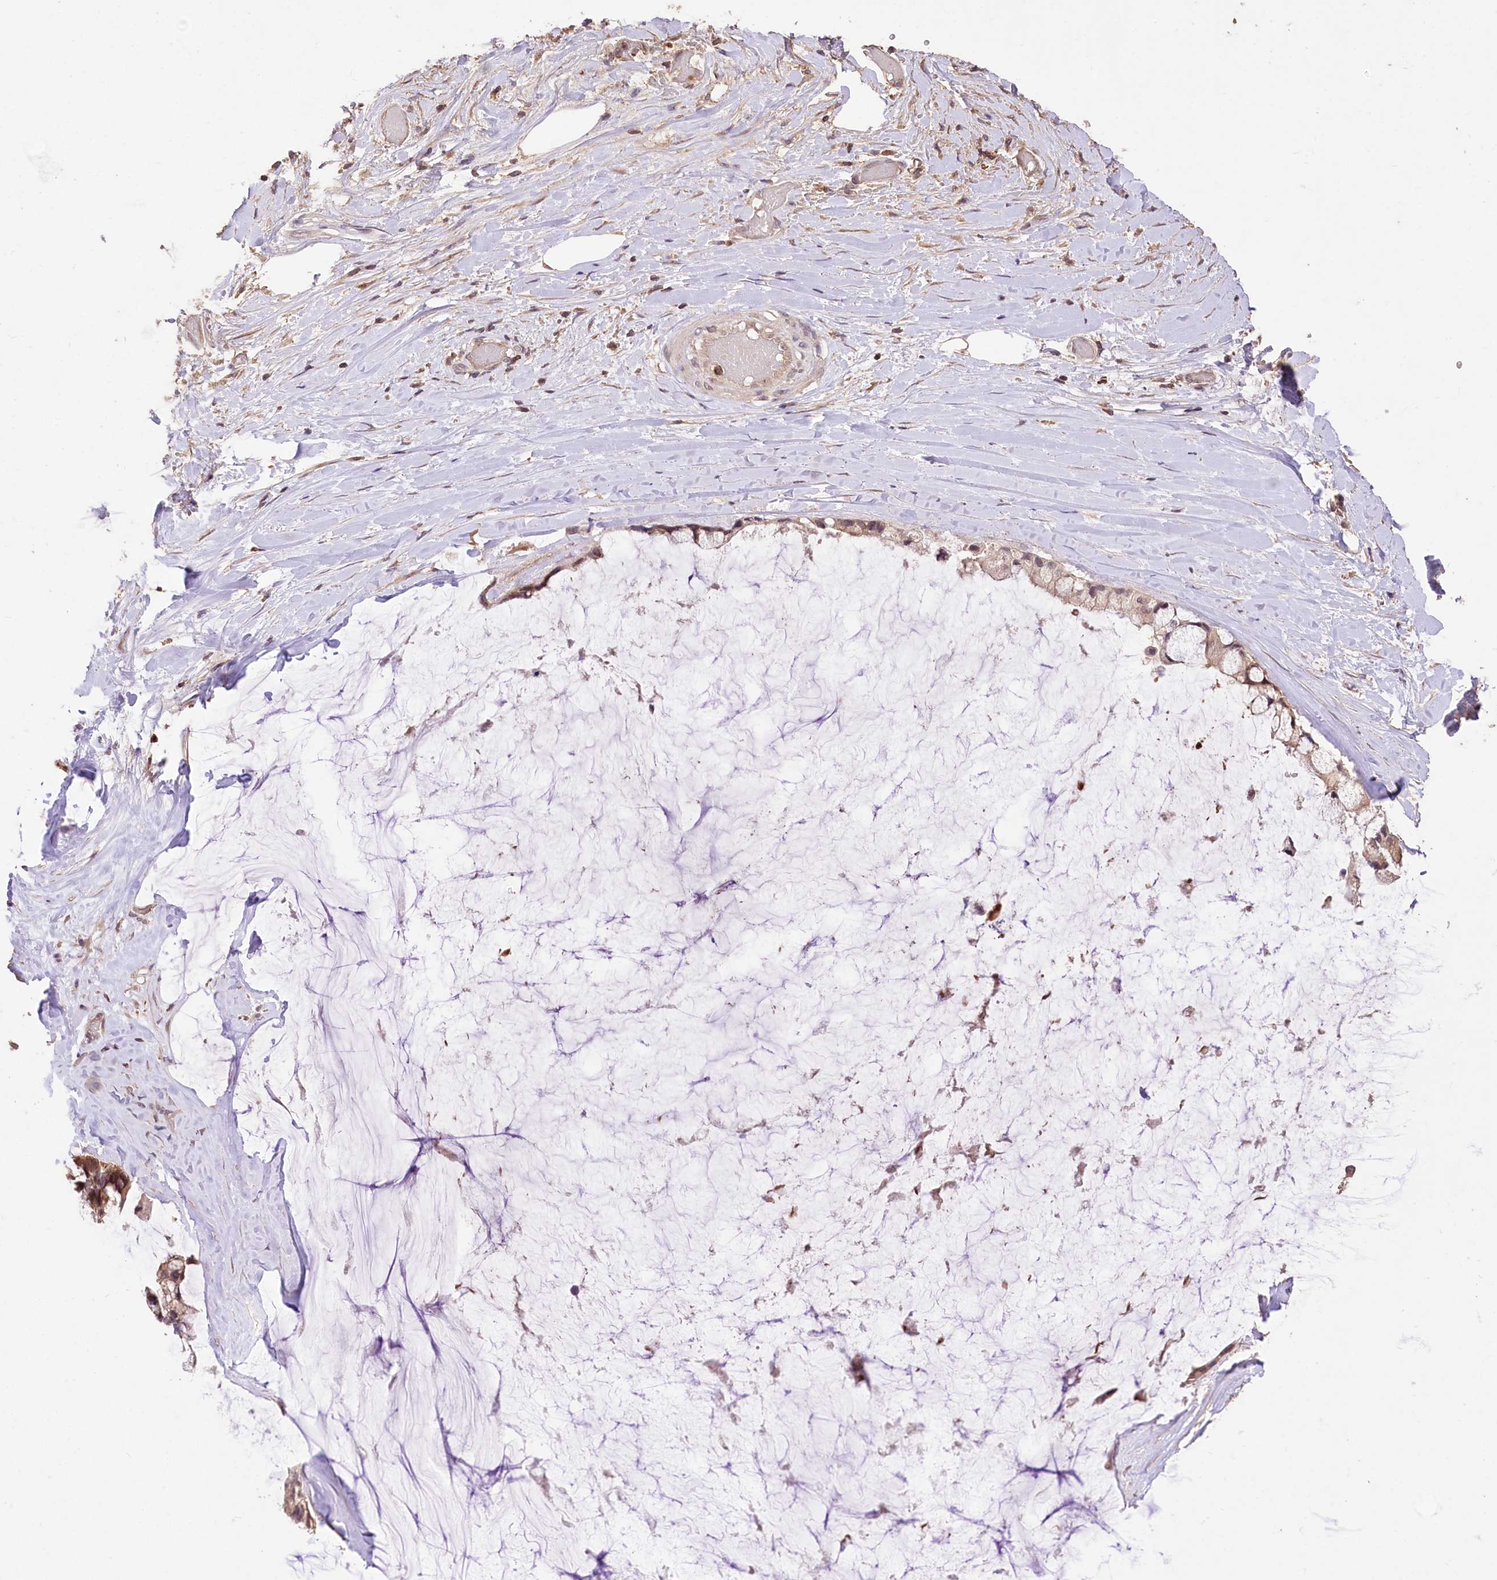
{"staining": {"intensity": "weak", "quantity": ">75%", "location": "cytoplasmic/membranous"}, "tissue": "ovarian cancer", "cell_type": "Tumor cells", "image_type": "cancer", "snomed": [{"axis": "morphology", "description": "Cystadenocarcinoma, mucinous, NOS"}, {"axis": "topography", "description": "Ovary"}], "caption": "DAB immunohistochemical staining of human ovarian cancer (mucinous cystadenocarcinoma) exhibits weak cytoplasmic/membranous protein staining in about >75% of tumor cells.", "gene": "SERGEF", "patient": {"sex": "female", "age": 39}}